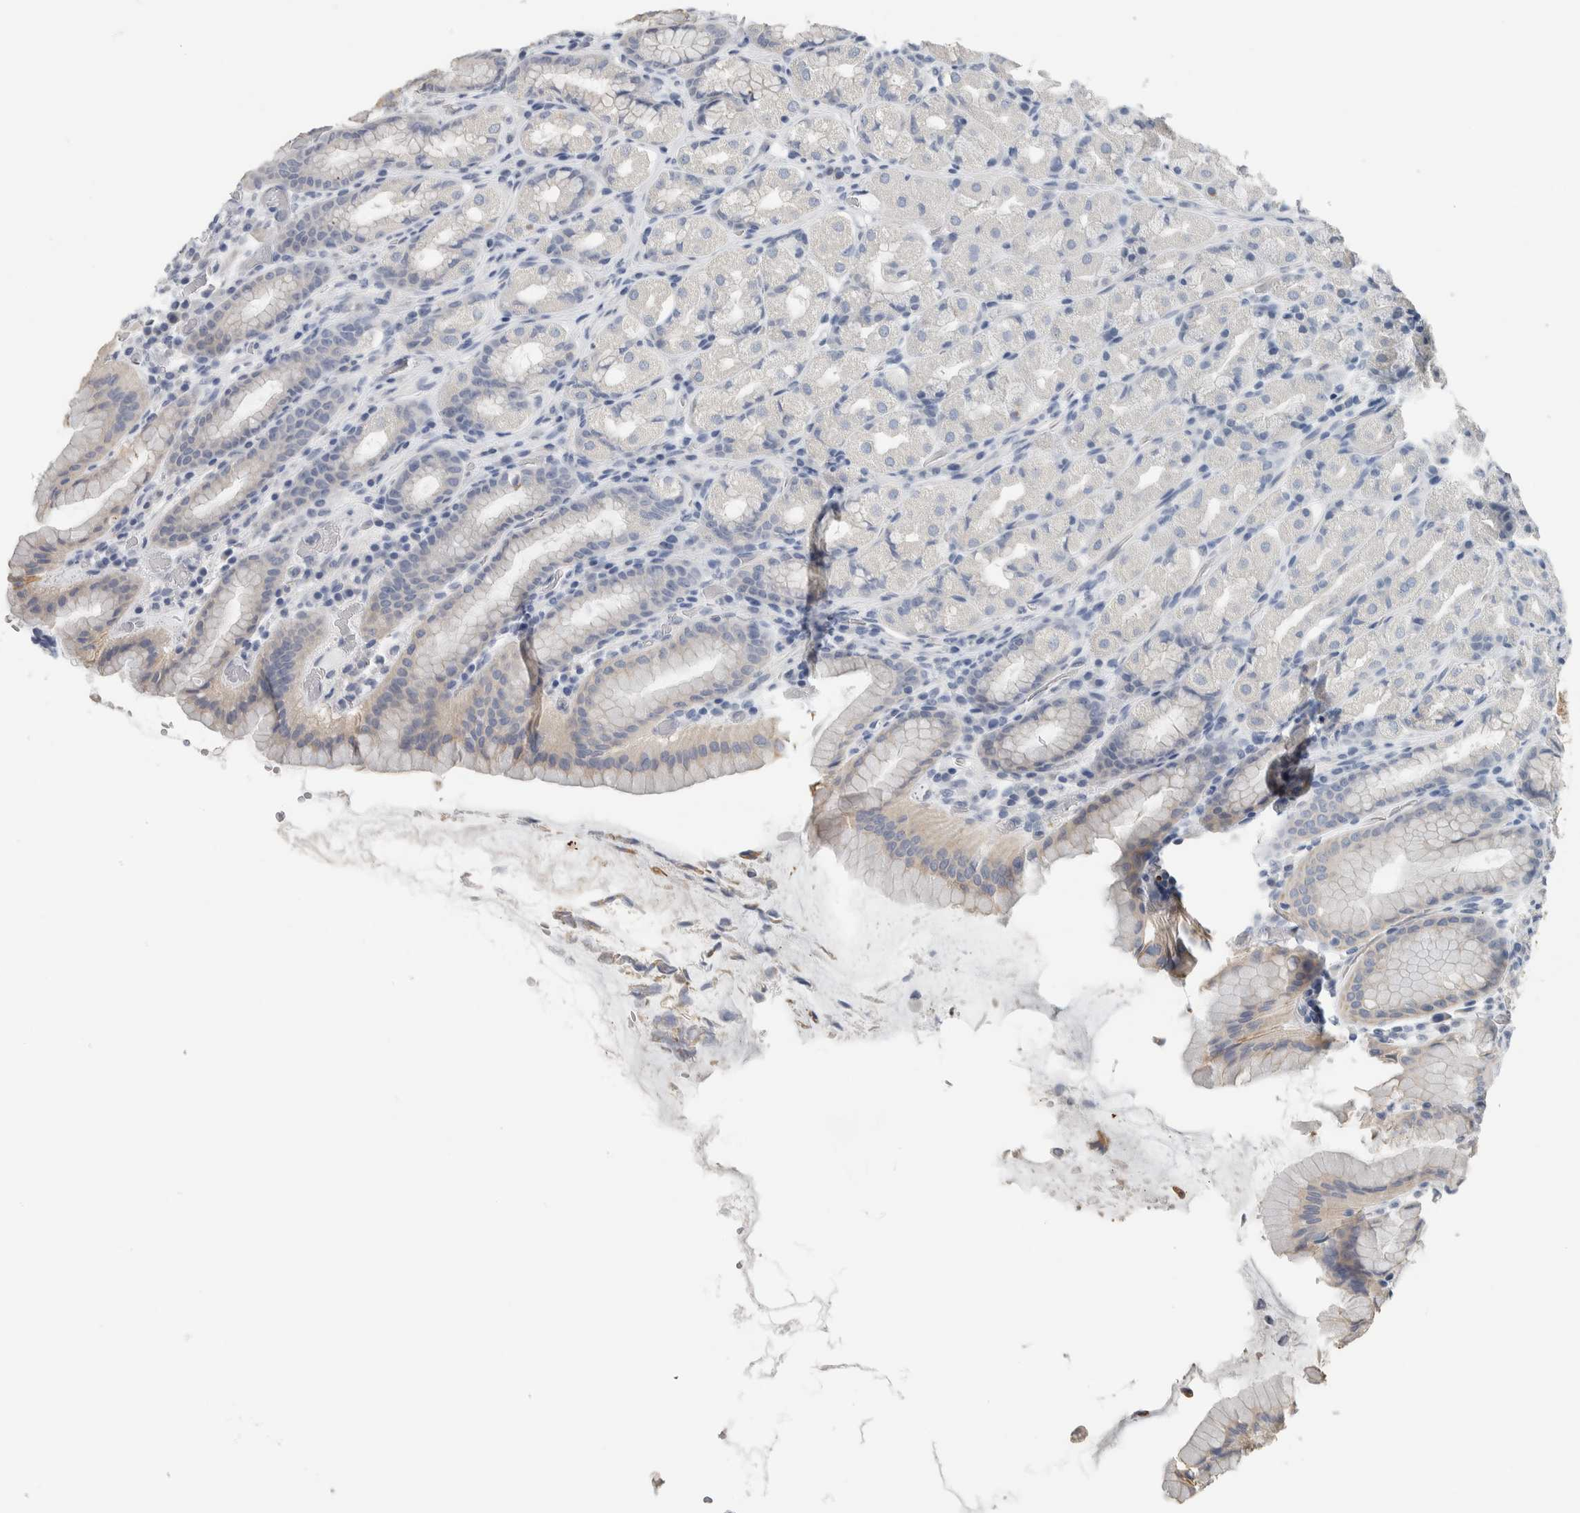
{"staining": {"intensity": "weak", "quantity": "<25%", "location": "cytoplasmic/membranous"}, "tissue": "stomach", "cell_type": "Glandular cells", "image_type": "normal", "snomed": [{"axis": "morphology", "description": "Normal tissue, NOS"}, {"axis": "topography", "description": "Stomach, upper"}], "caption": "This image is of unremarkable stomach stained with IHC to label a protein in brown with the nuclei are counter-stained blue. There is no expression in glandular cells. Brightfield microscopy of immunohistochemistry (IHC) stained with DAB (3,3'-diaminobenzidine) (brown) and hematoxylin (blue), captured at high magnification.", "gene": "NEFM", "patient": {"sex": "male", "age": 68}}